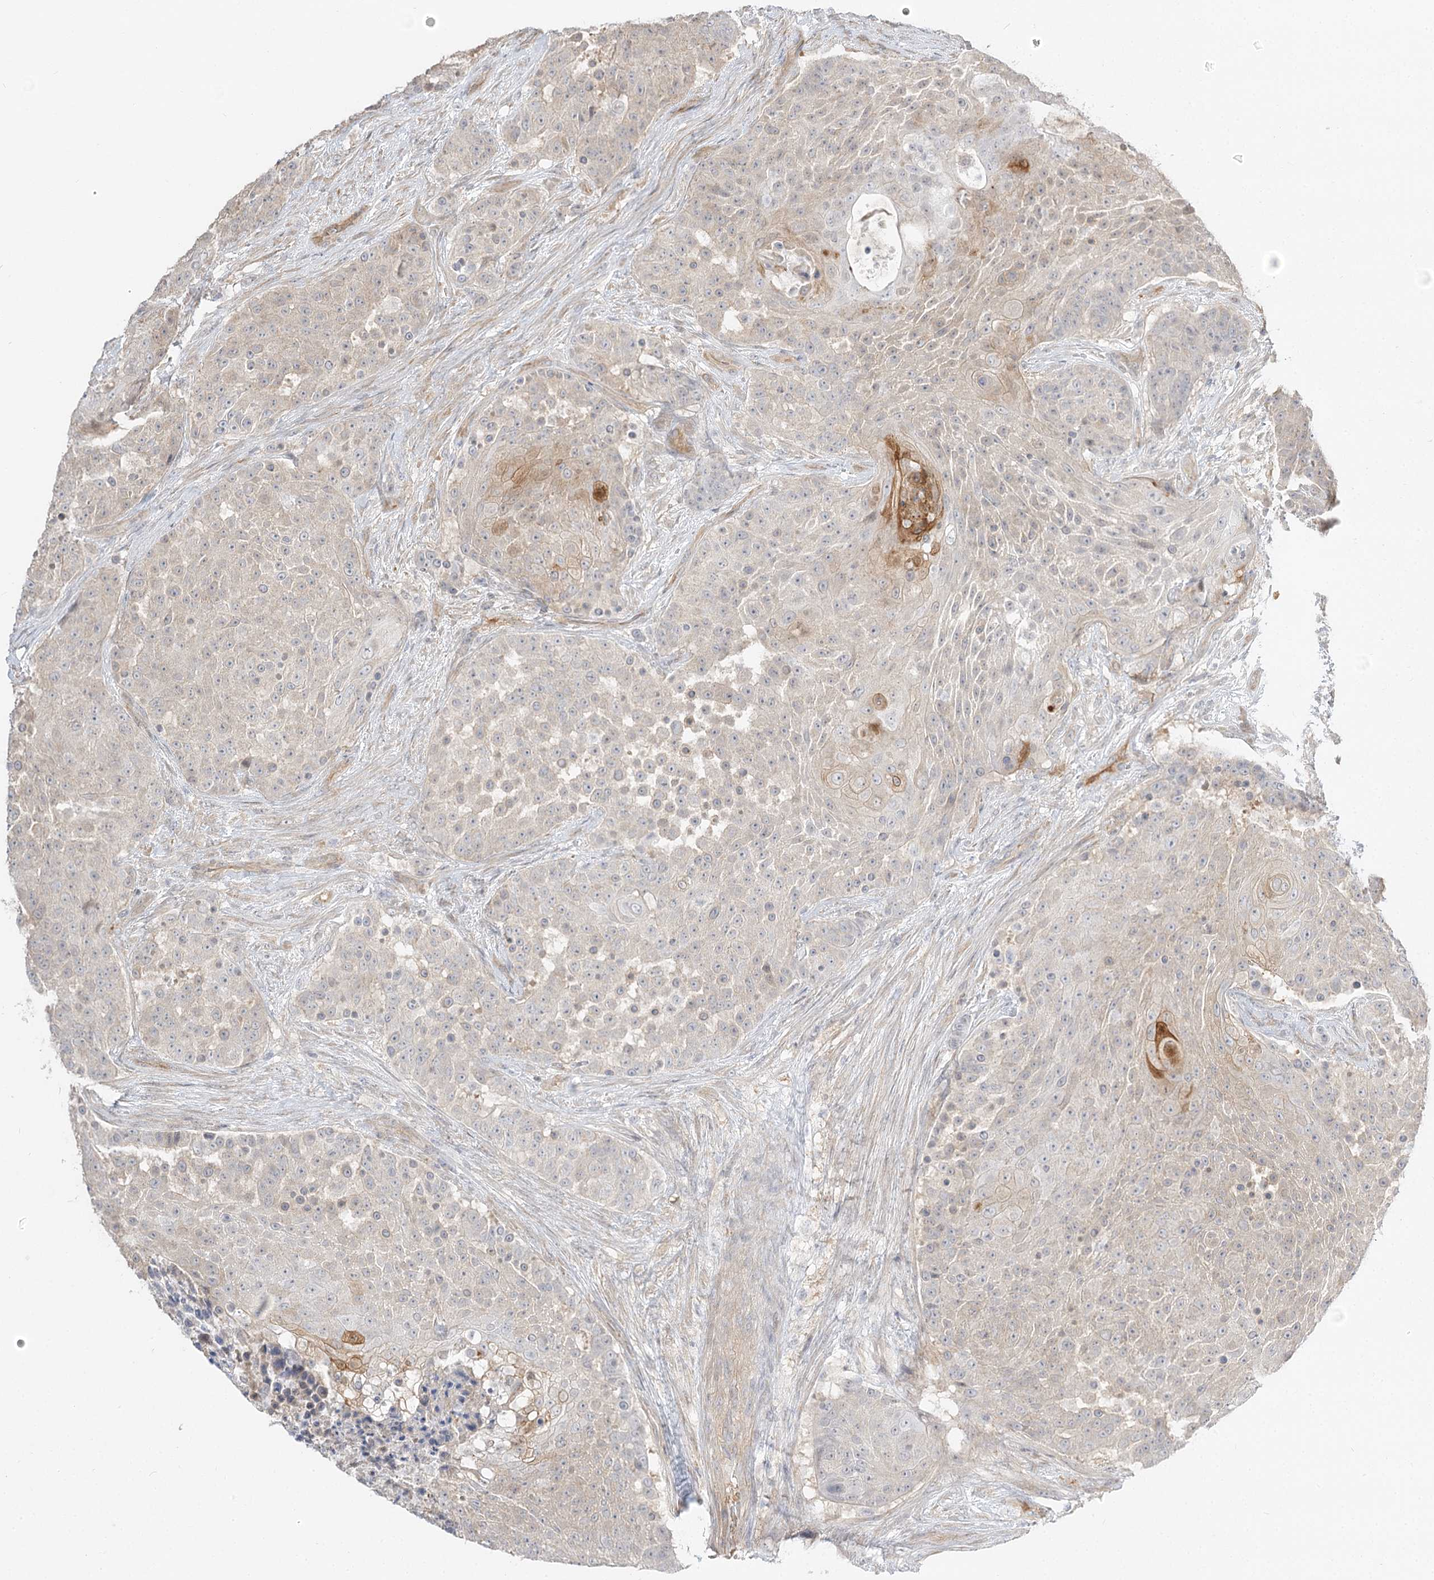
{"staining": {"intensity": "weak", "quantity": "<25%", "location": "cytoplasmic/membranous"}, "tissue": "urothelial cancer", "cell_type": "Tumor cells", "image_type": "cancer", "snomed": [{"axis": "morphology", "description": "Urothelial carcinoma, High grade"}, {"axis": "topography", "description": "Urinary bladder"}], "caption": "Immunohistochemistry of high-grade urothelial carcinoma displays no positivity in tumor cells. (Stains: DAB (3,3'-diaminobenzidine) immunohistochemistry with hematoxylin counter stain, Microscopy: brightfield microscopy at high magnification).", "gene": "GUCY2C", "patient": {"sex": "female", "age": 63}}